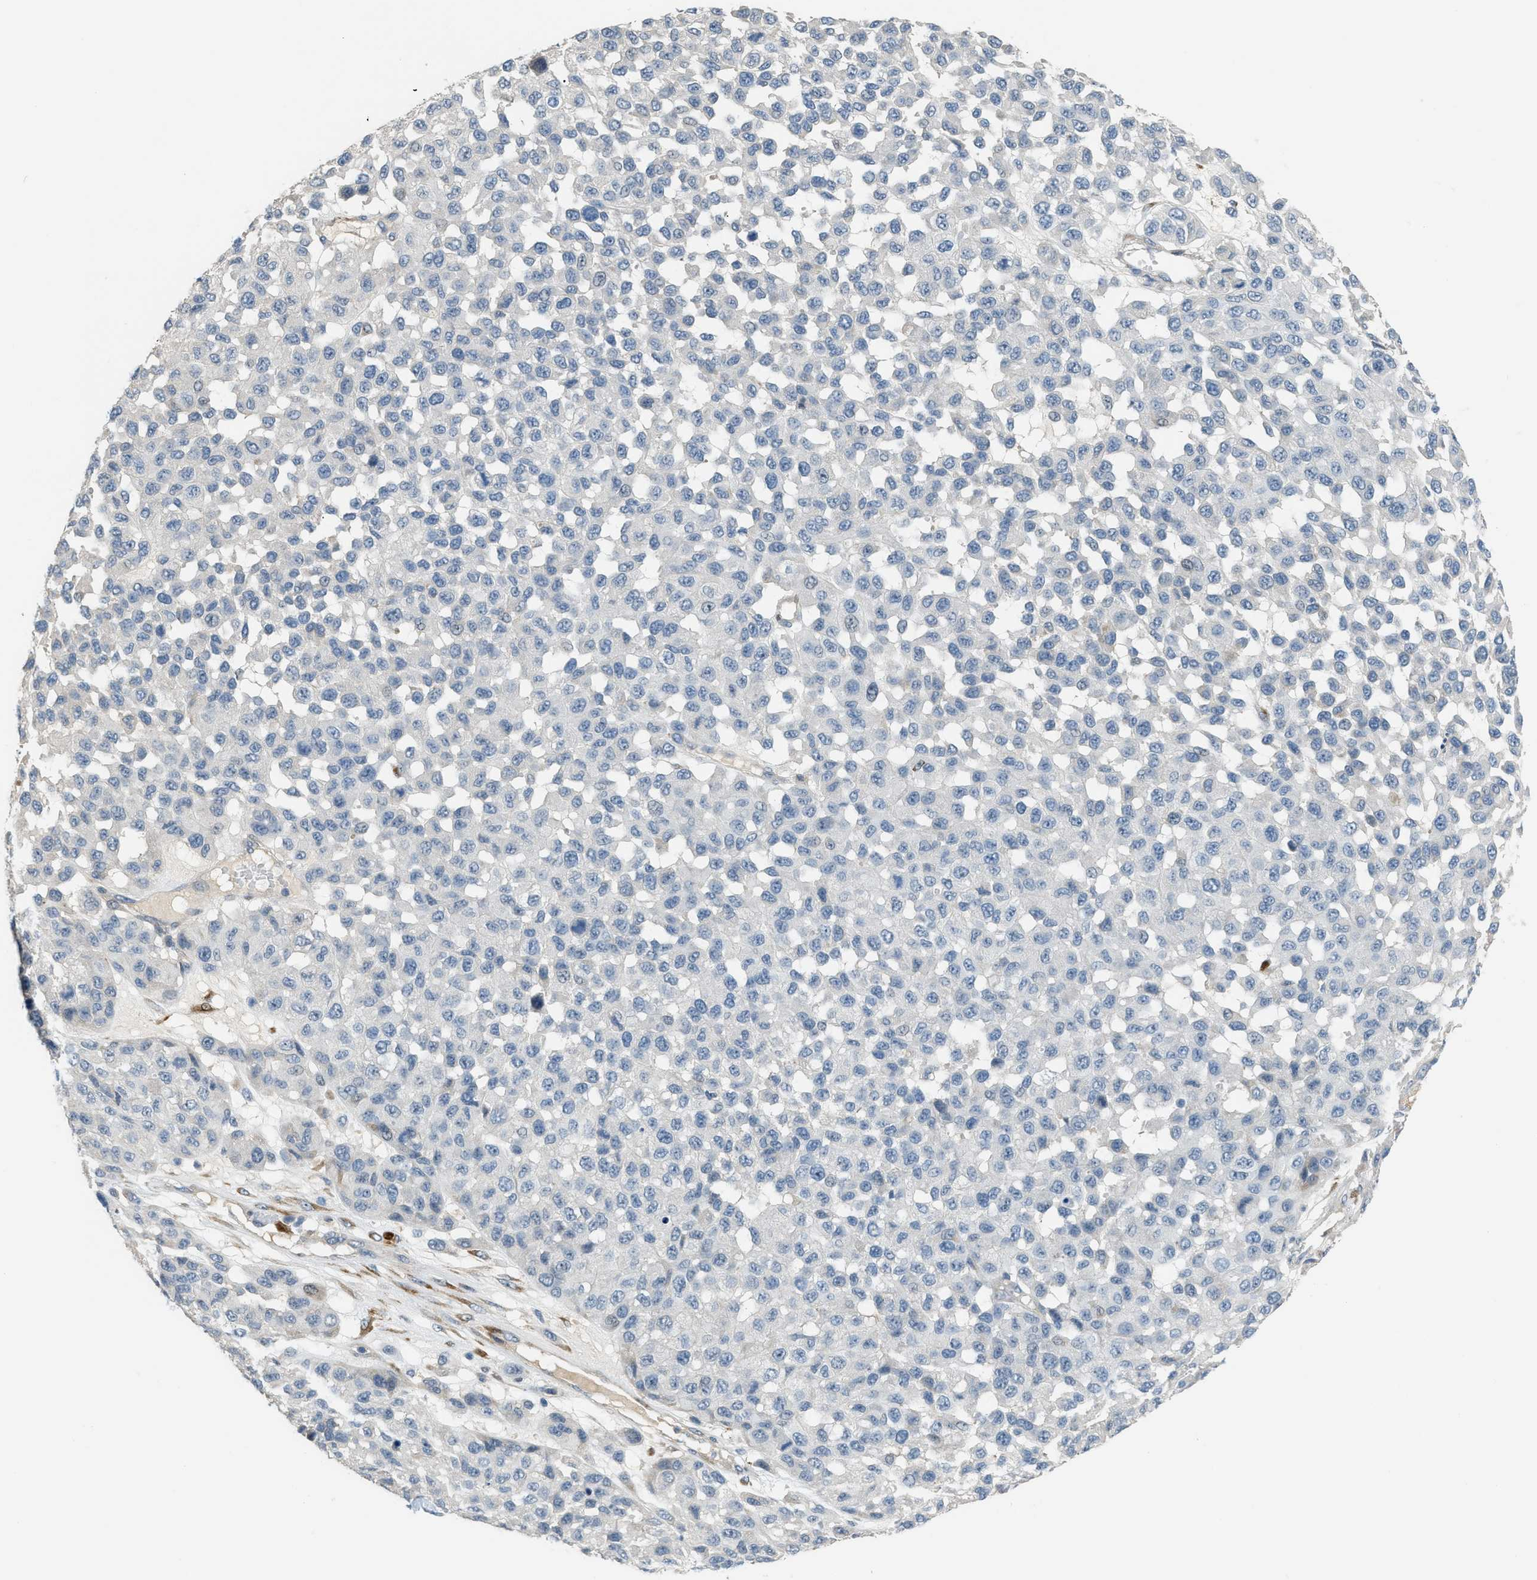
{"staining": {"intensity": "negative", "quantity": "none", "location": "none"}, "tissue": "melanoma", "cell_type": "Tumor cells", "image_type": "cancer", "snomed": [{"axis": "morphology", "description": "Malignant melanoma, NOS"}, {"axis": "topography", "description": "Skin"}], "caption": "Tumor cells show no significant staining in melanoma.", "gene": "TMEM154", "patient": {"sex": "male", "age": 62}}